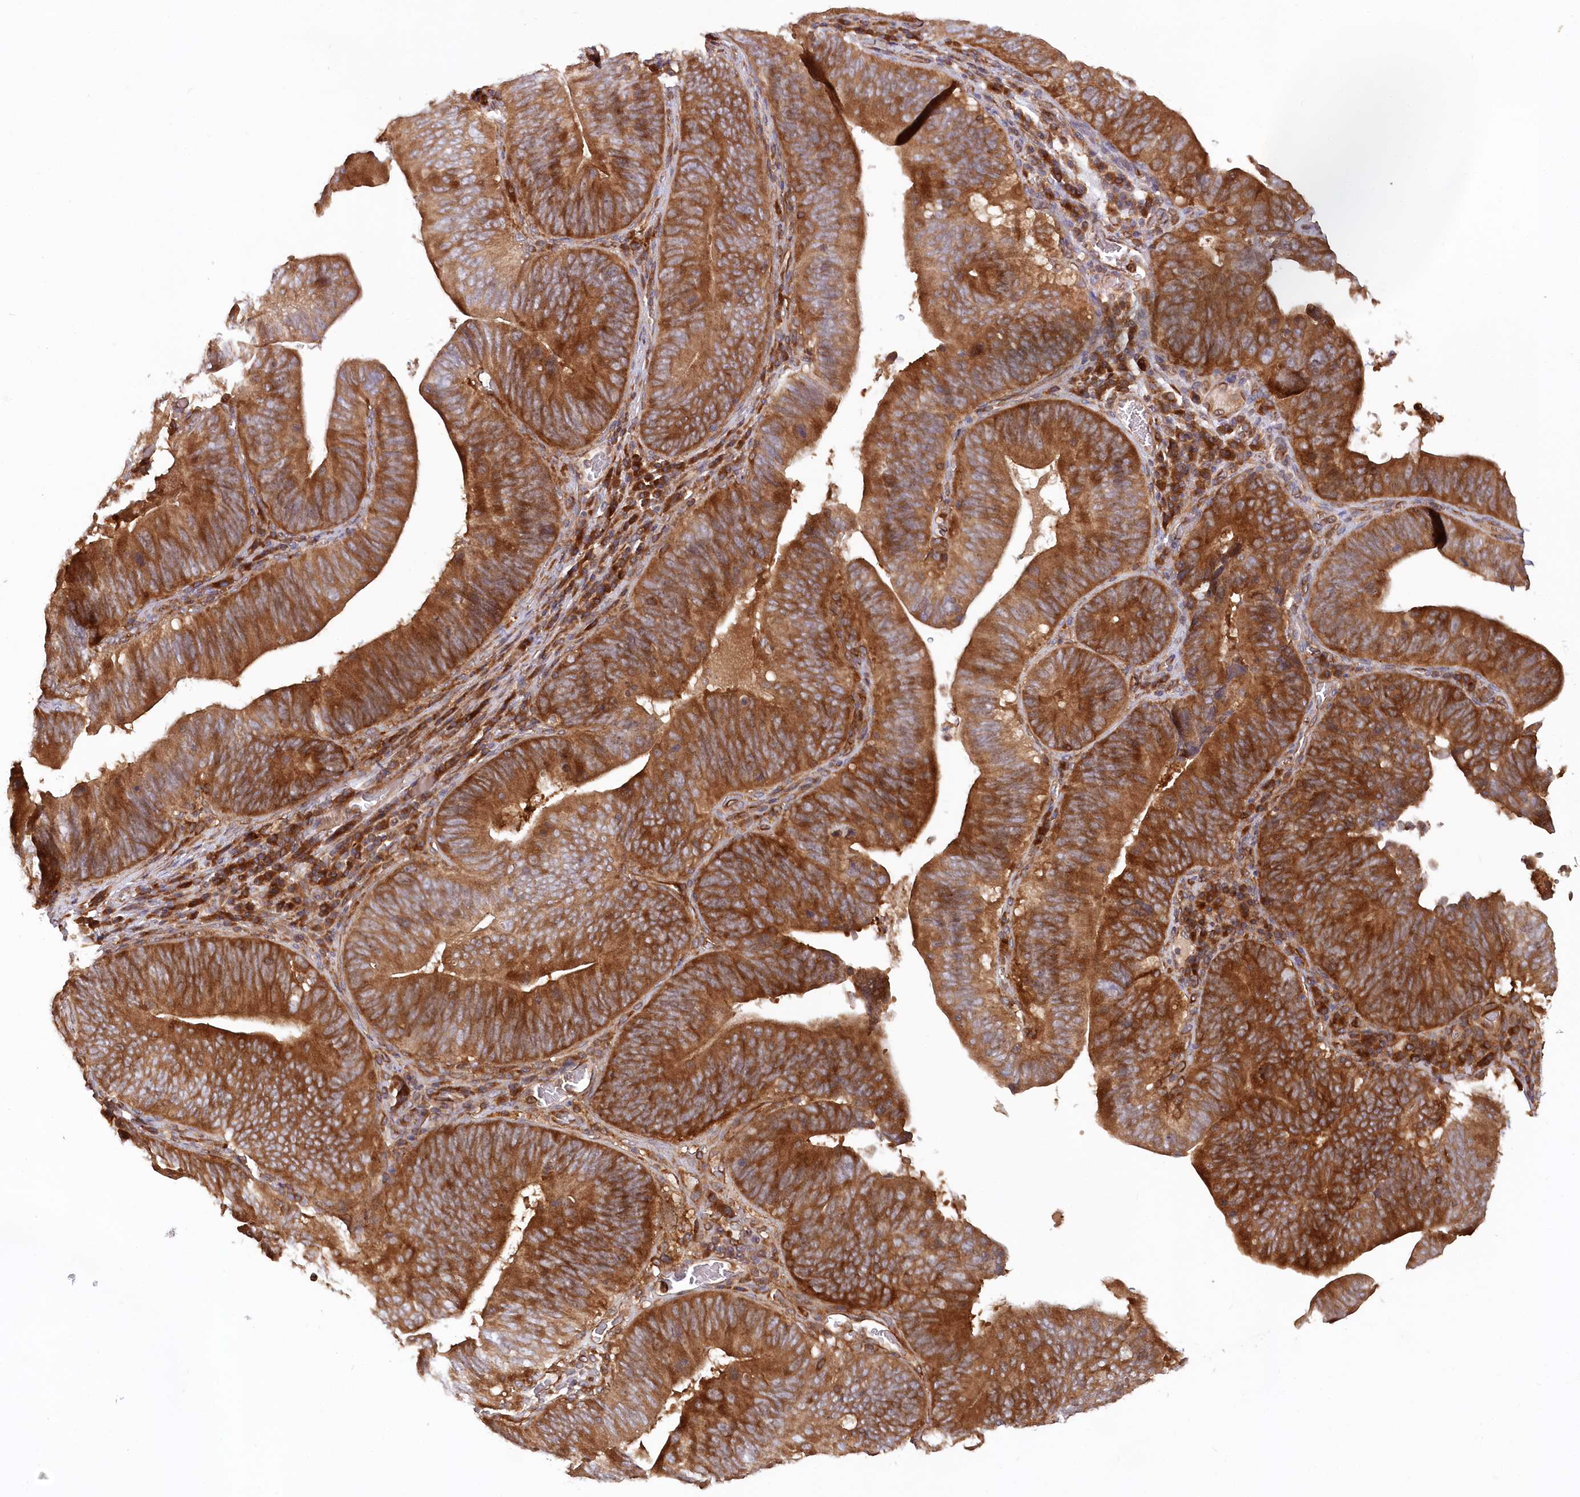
{"staining": {"intensity": "strong", "quantity": ">75%", "location": "cytoplasmic/membranous"}, "tissue": "pancreatic cancer", "cell_type": "Tumor cells", "image_type": "cancer", "snomed": [{"axis": "morphology", "description": "Adenocarcinoma, NOS"}, {"axis": "topography", "description": "Pancreas"}], "caption": "Immunohistochemical staining of human pancreatic cancer demonstrates high levels of strong cytoplasmic/membranous protein positivity in approximately >75% of tumor cells. The staining was performed using DAB, with brown indicating positive protein expression. Nuclei are stained blue with hematoxylin.", "gene": "PAIP2", "patient": {"sex": "male", "age": 63}}